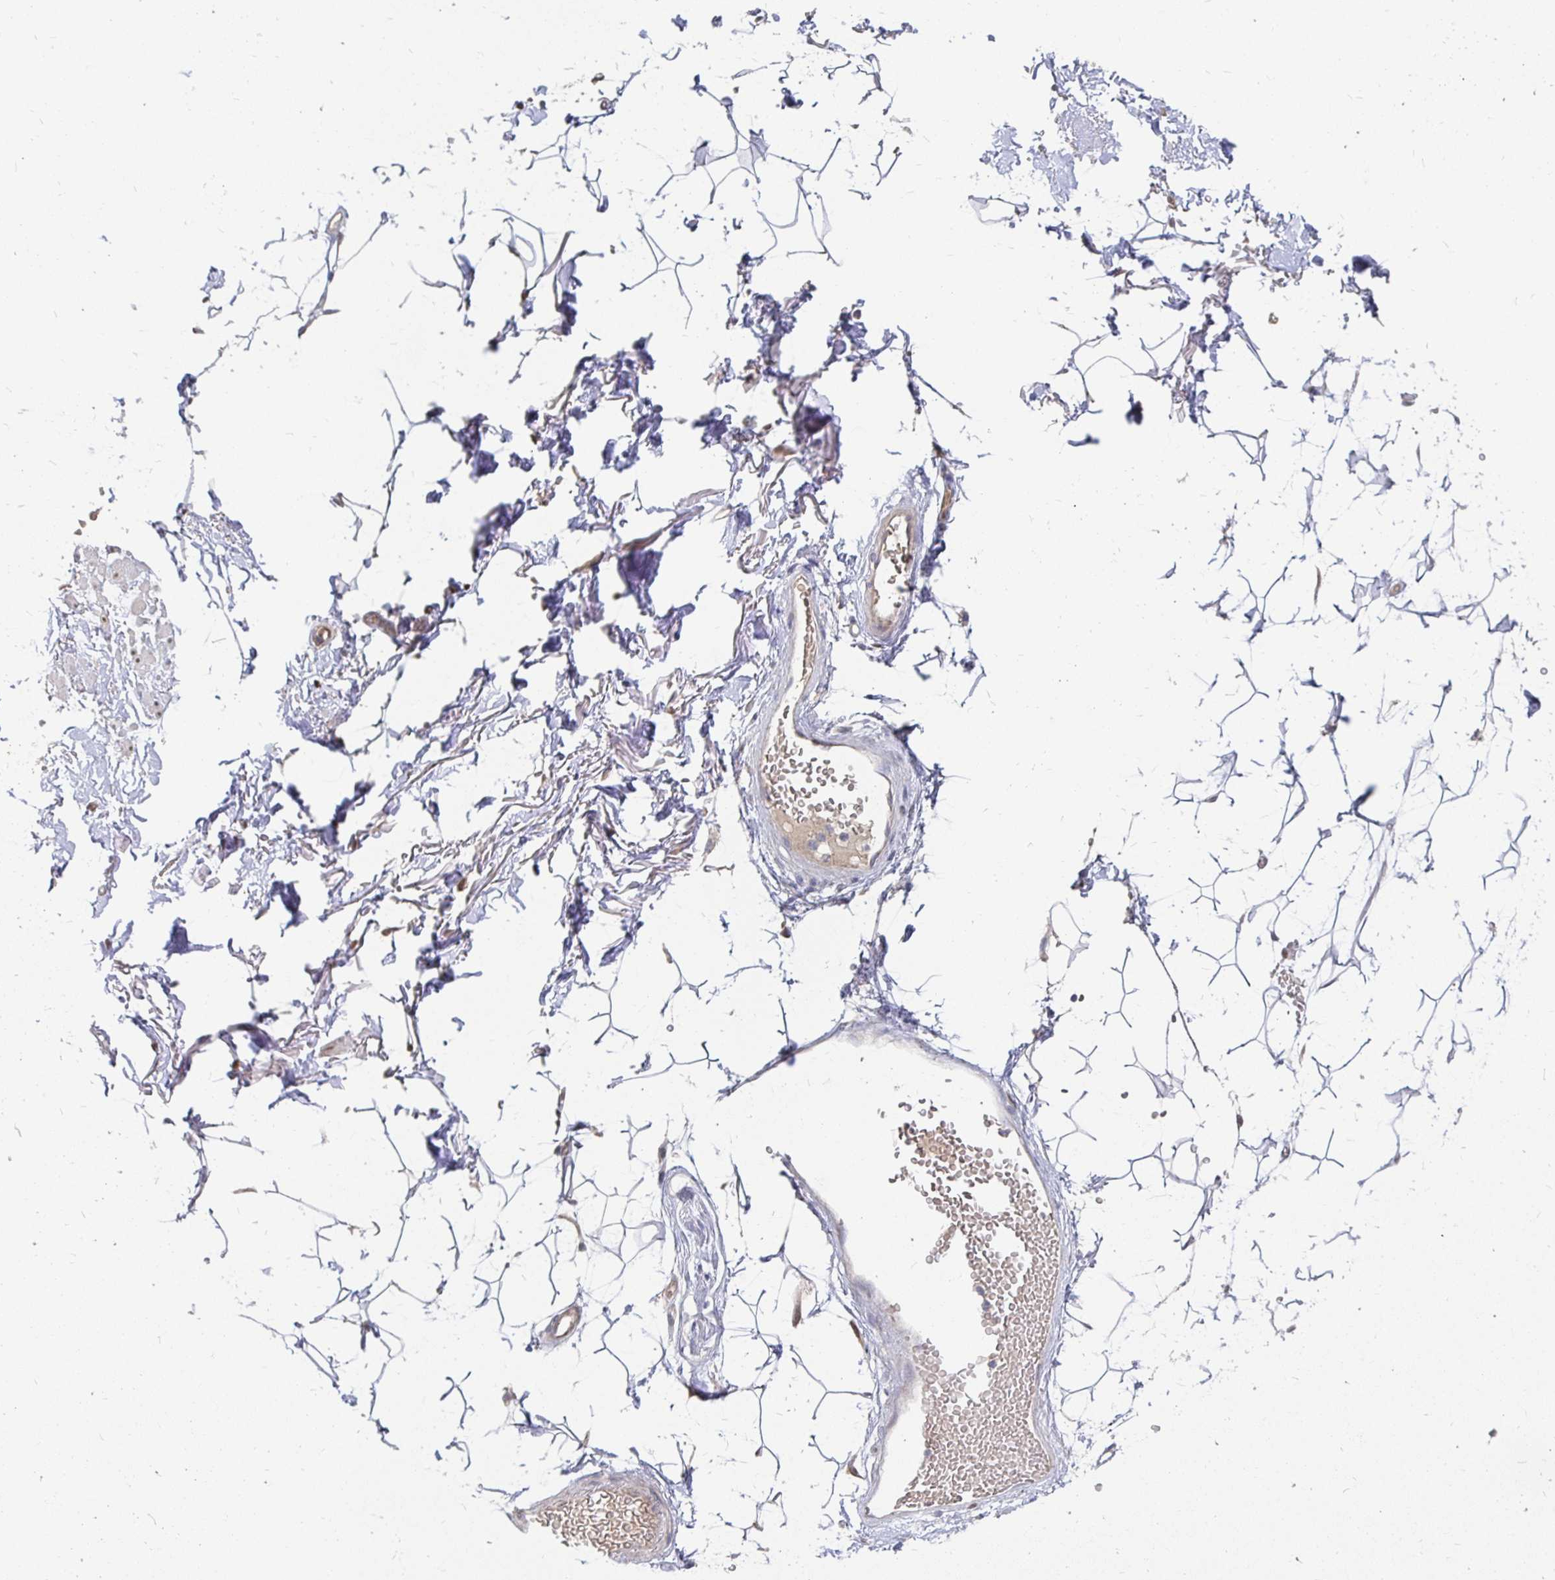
{"staining": {"intensity": "negative", "quantity": "none", "location": "none"}, "tissue": "adipose tissue", "cell_type": "Adipocytes", "image_type": "normal", "snomed": [{"axis": "morphology", "description": "Normal tissue, NOS"}, {"axis": "topography", "description": "Anal"}, {"axis": "topography", "description": "Peripheral nerve tissue"}], "caption": "A histopathology image of human adipose tissue is negative for staining in adipocytes. (Stains: DAB immunohistochemistry (IHC) with hematoxylin counter stain, Microscopy: brightfield microscopy at high magnification).", "gene": "MEIS1", "patient": {"sex": "male", "age": 78}}